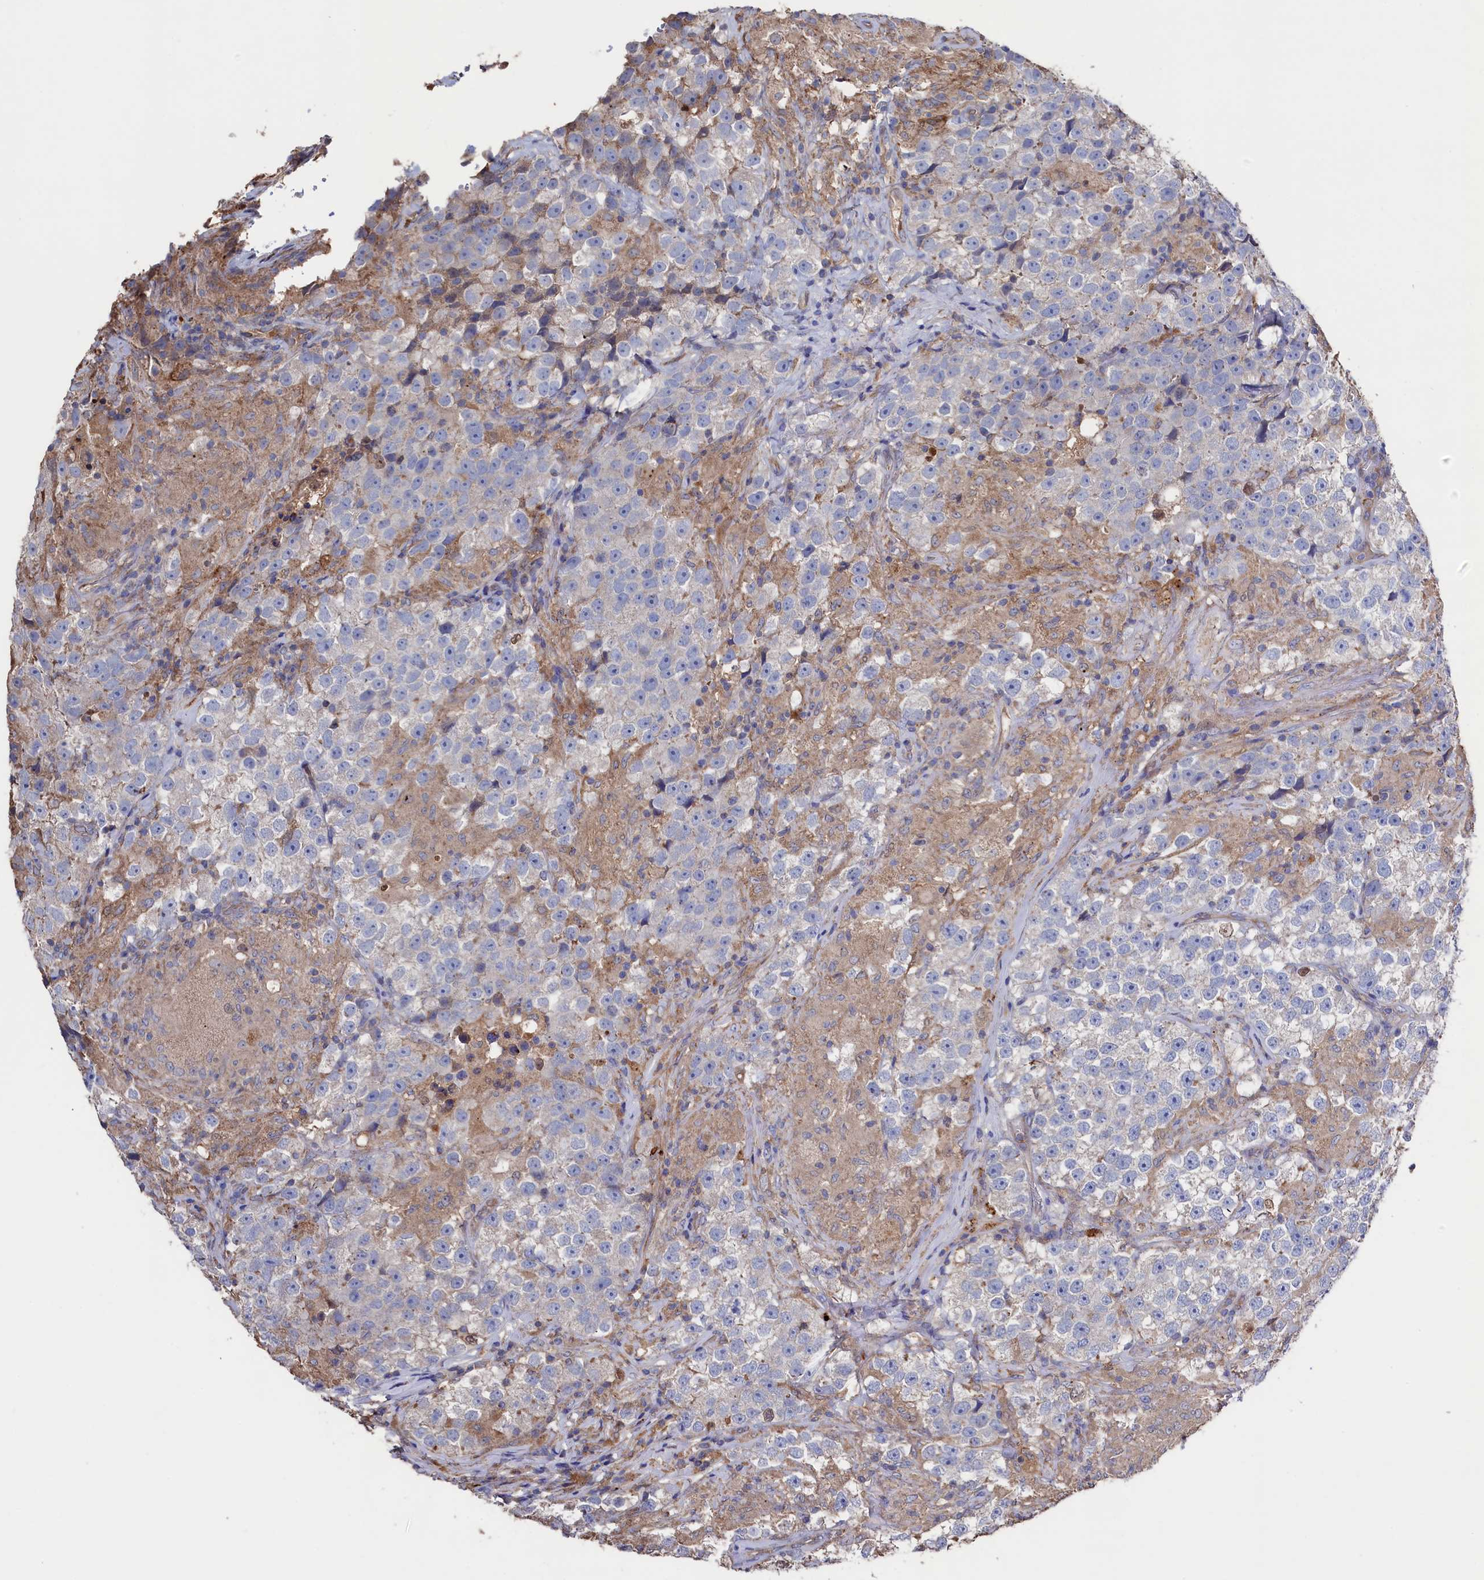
{"staining": {"intensity": "negative", "quantity": "none", "location": "none"}, "tissue": "testis cancer", "cell_type": "Tumor cells", "image_type": "cancer", "snomed": [{"axis": "morphology", "description": "Seminoma, NOS"}, {"axis": "topography", "description": "Testis"}], "caption": "Testis cancer (seminoma) stained for a protein using immunohistochemistry shows no expression tumor cells.", "gene": "TK2", "patient": {"sex": "male", "age": 46}}